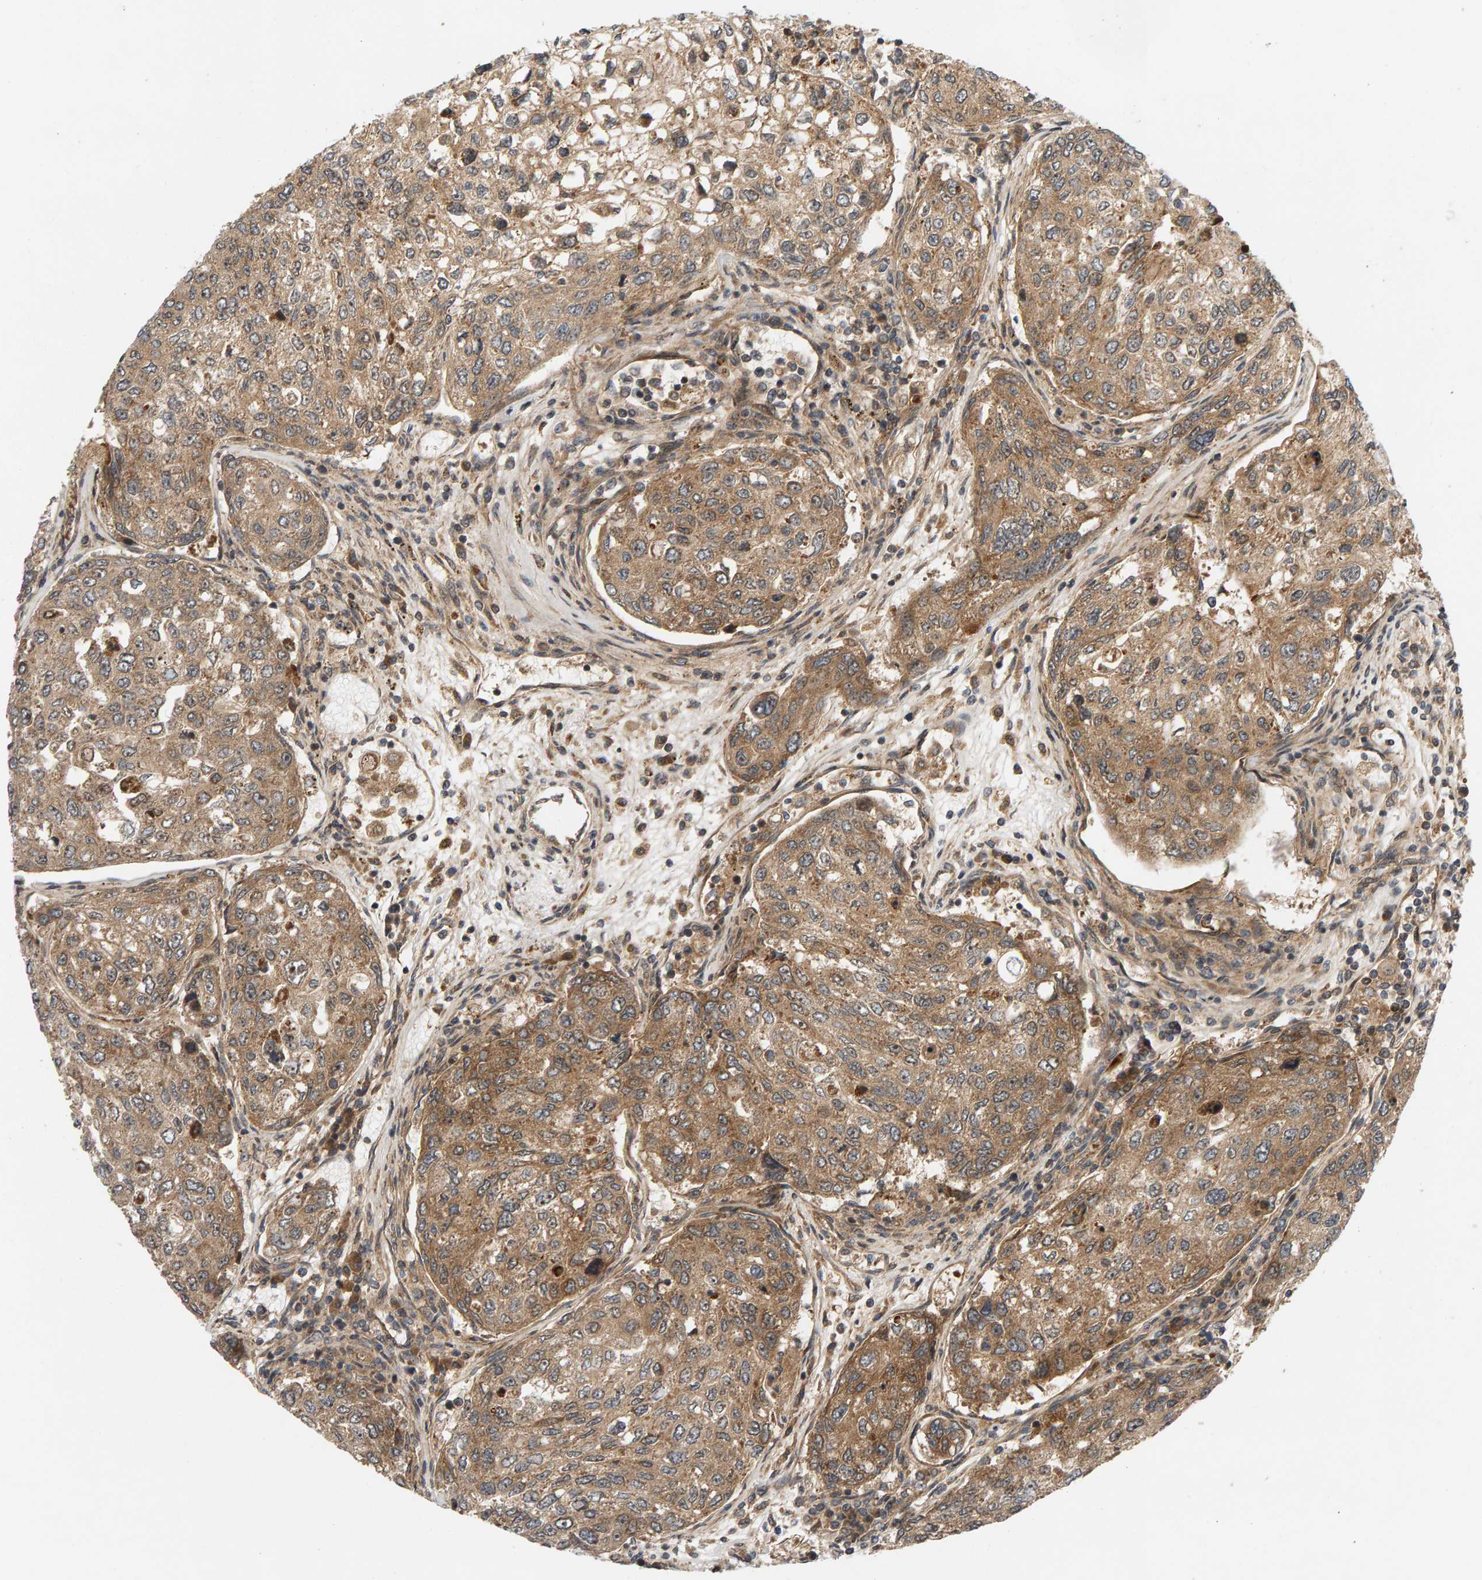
{"staining": {"intensity": "moderate", "quantity": ">75%", "location": "cytoplasmic/membranous"}, "tissue": "urothelial cancer", "cell_type": "Tumor cells", "image_type": "cancer", "snomed": [{"axis": "morphology", "description": "Urothelial carcinoma, High grade"}, {"axis": "topography", "description": "Lymph node"}, {"axis": "topography", "description": "Urinary bladder"}], "caption": "Protein expression analysis of human high-grade urothelial carcinoma reveals moderate cytoplasmic/membranous positivity in approximately >75% of tumor cells. (Stains: DAB (3,3'-diaminobenzidine) in brown, nuclei in blue, Microscopy: brightfield microscopy at high magnification).", "gene": "BAHCC1", "patient": {"sex": "male", "age": 51}}